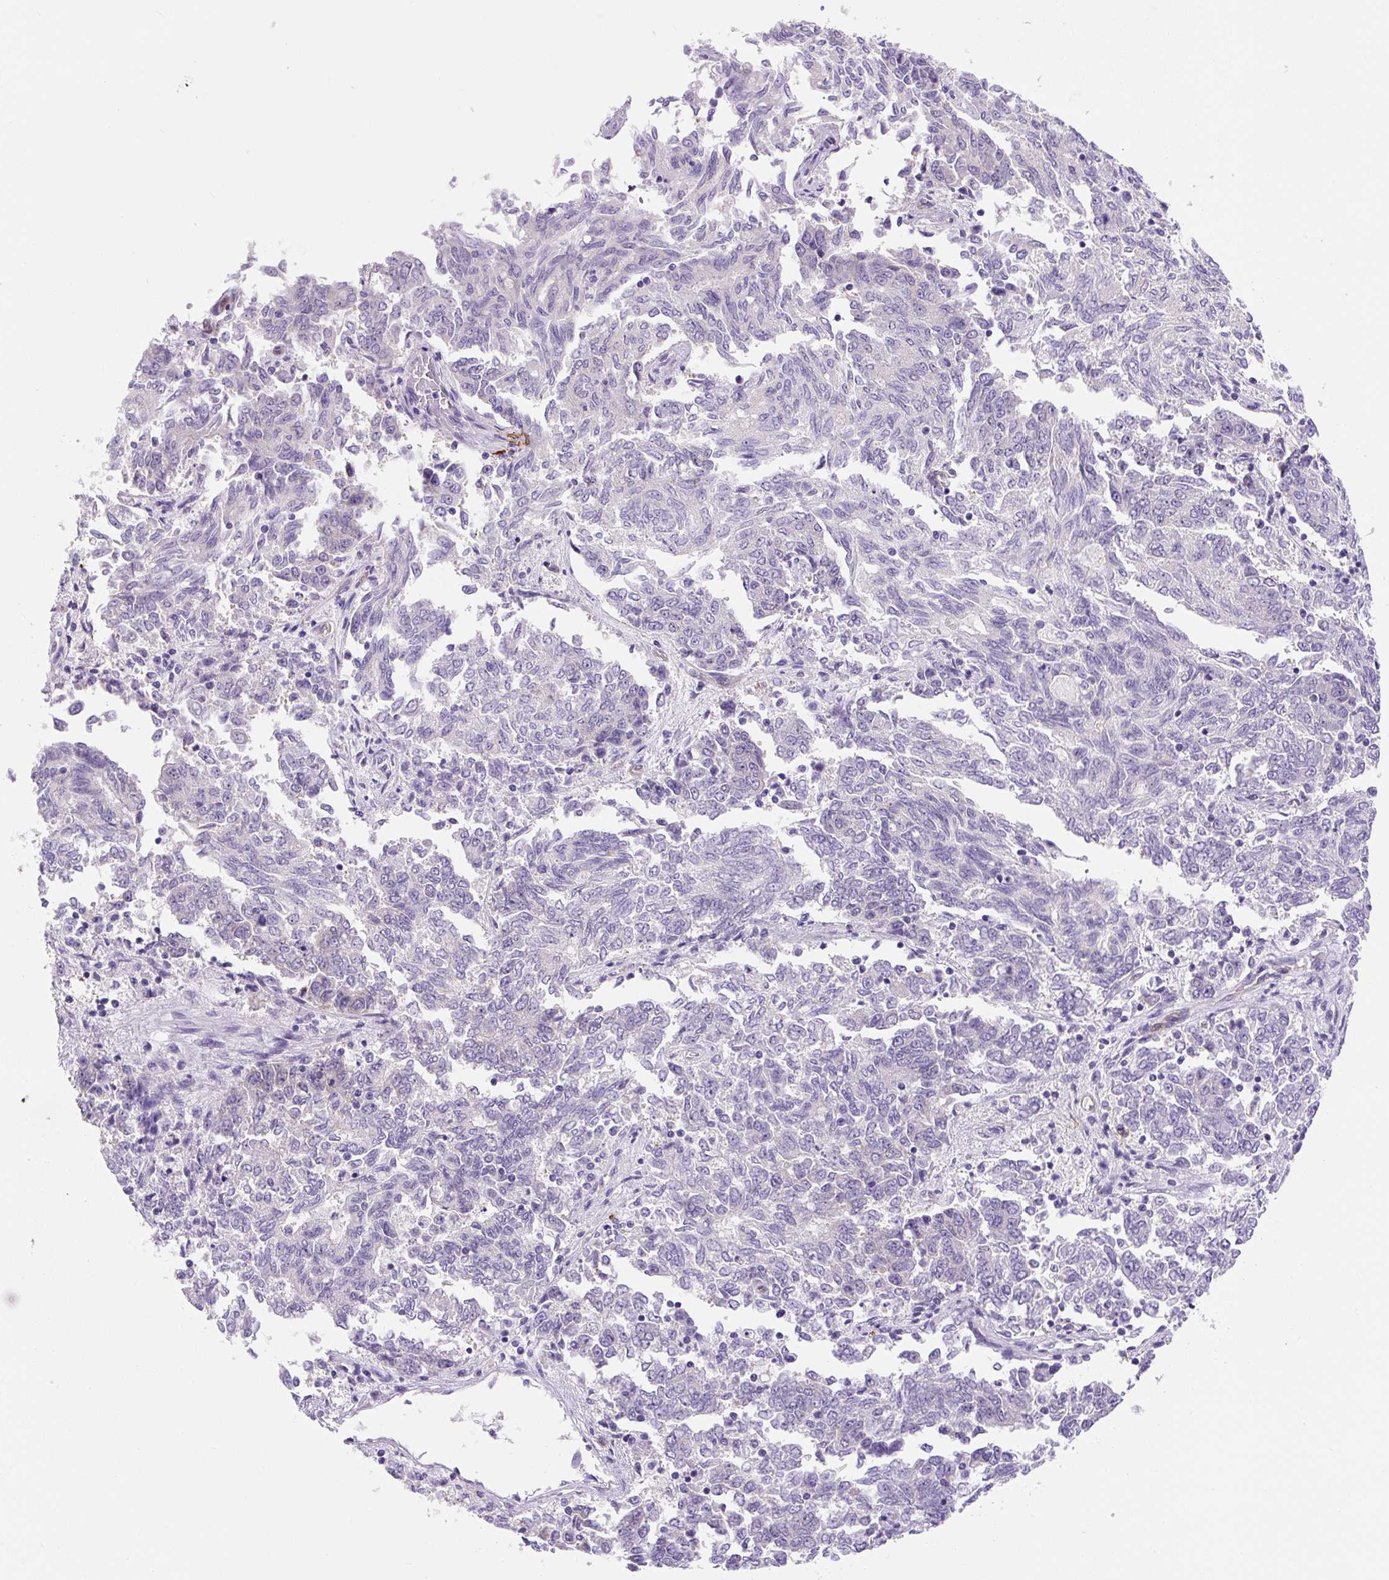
{"staining": {"intensity": "negative", "quantity": "none", "location": "none"}, "tissue": "endometrial cancer", "cell_type": "Tumor cells", "image_type": "cancer", "snomed": [{"axis": "morphology", "description": "Adenocarcinoma, NOS"}, {"axis": "topography", "description": "Endometrium"}], "caption": "This is an immunohistochemistry photomicrograph of endometrial cancer. There is no staining in tumor cells.", "gene": "ASB4", "patient": {"sex": "female", "age": 80}}